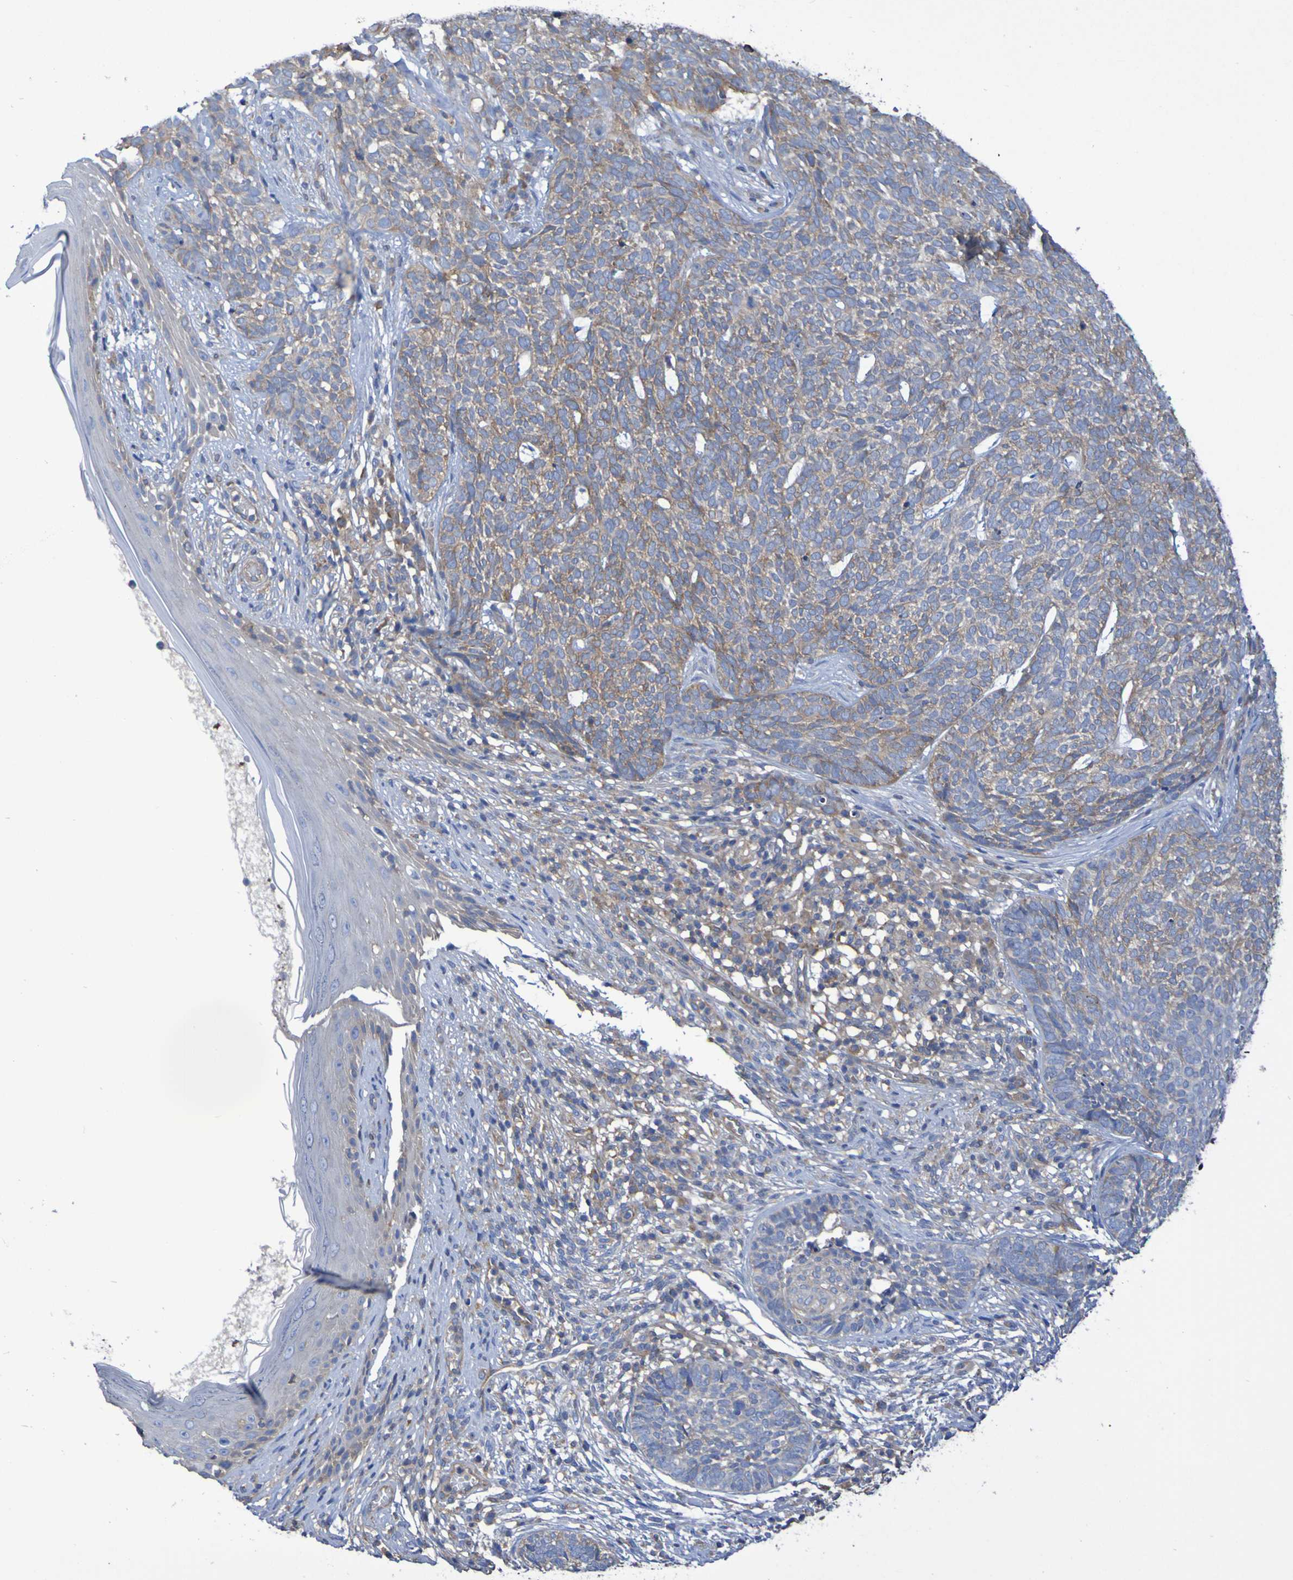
{"staining": {"intensity": "weak", "quantity": ">75%", "location": "cytoplasmic/membranous"}, "tissue": "skin cancer", "cell_type": "Tumor cells", "image_type": "cancer", "snomed": [{"axis": "morphology", "description": "Basal cell carcinoma"}, {"axis": "topography", "description": "Skin"}], "caption": "Human skin cancer (basal cell carcinoma) stained with a brown dye reveals weak cytoplasmic/membranous positive positivity in approximately >75% of tumor cells.", "gene": "SYNJ1", "patient": {"sex": "female", "age": 84}}